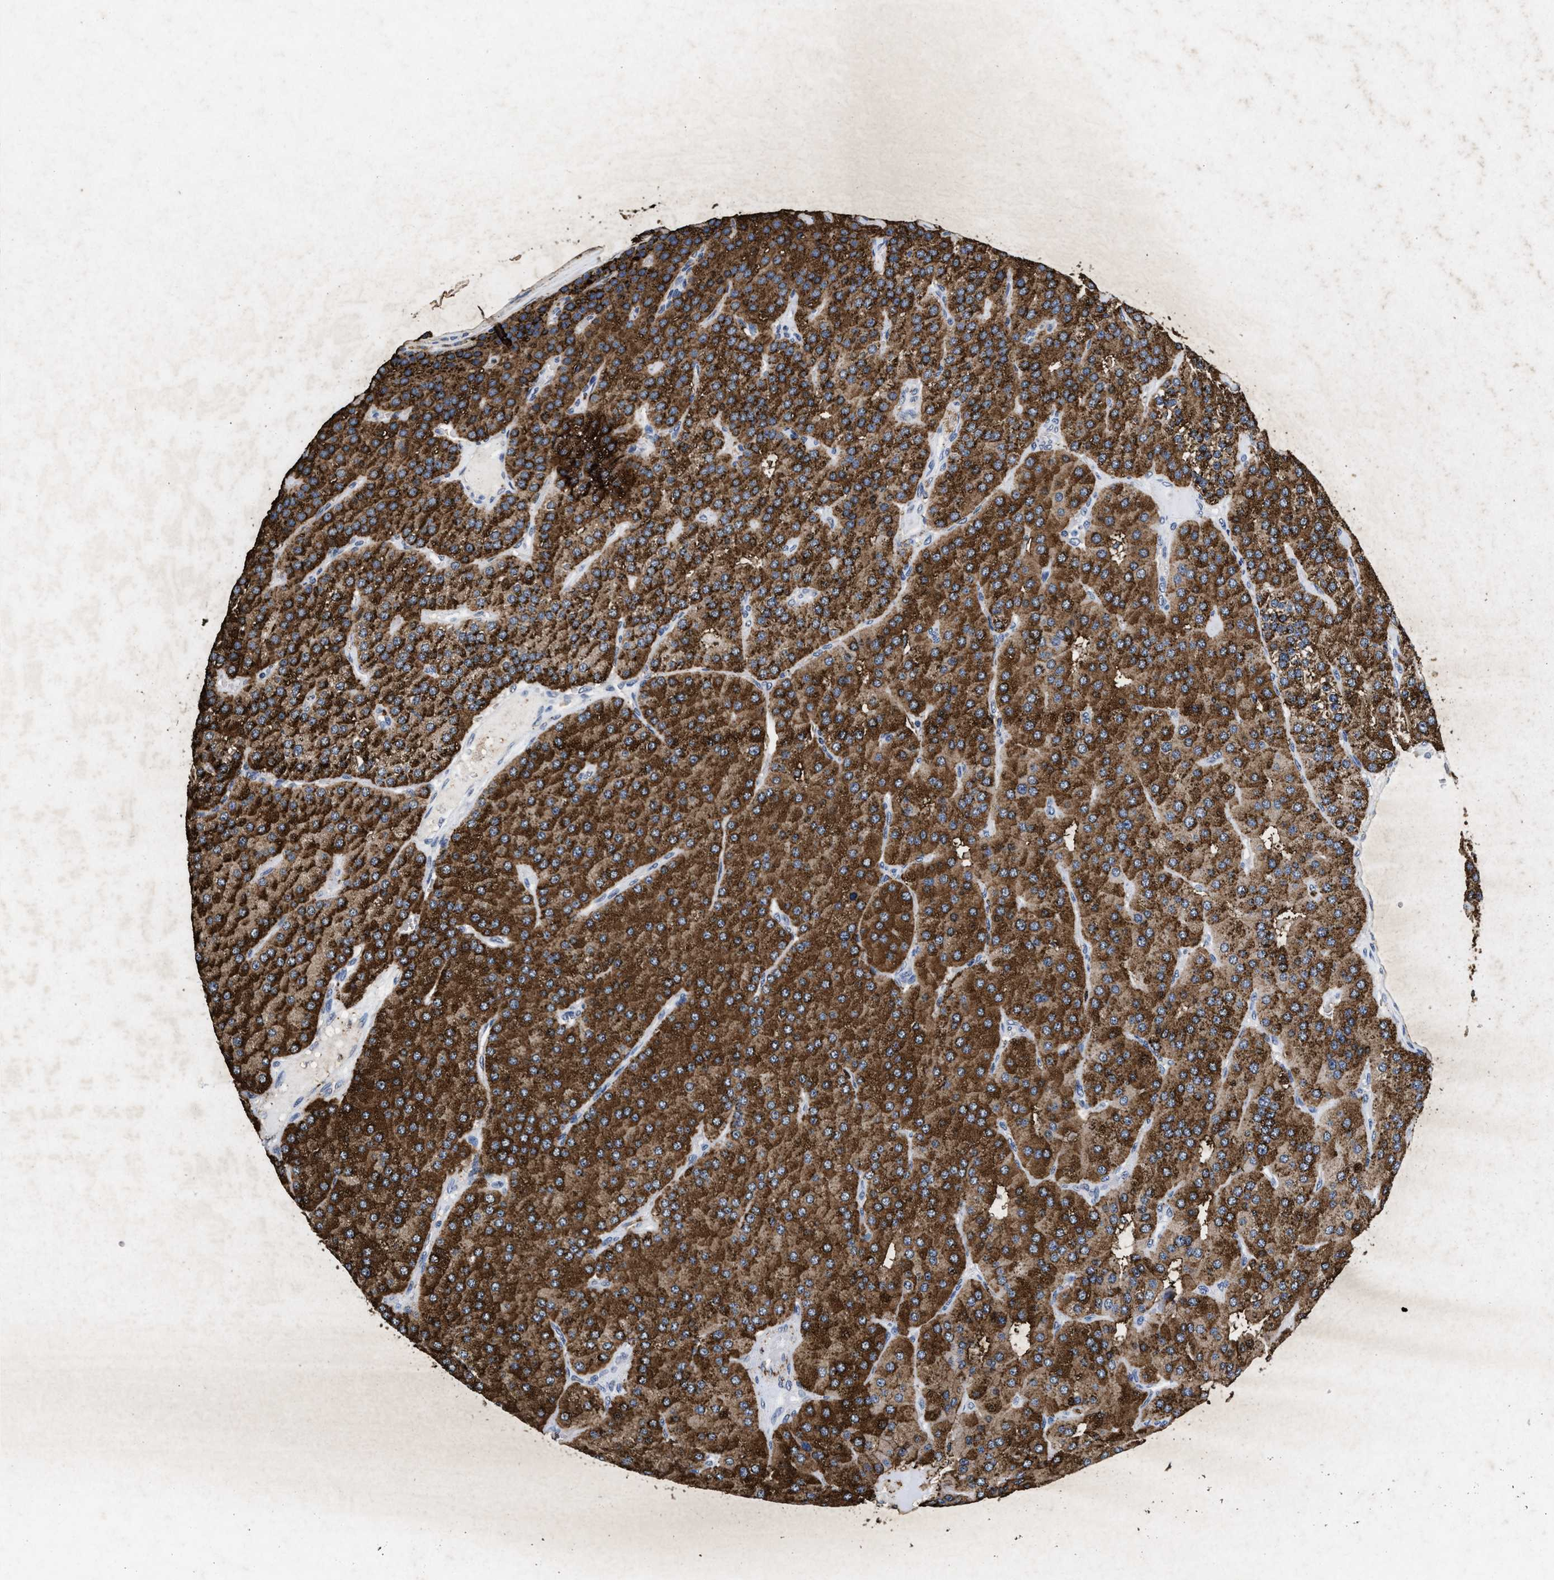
{"staining": {"intensity": "strong", "quantity": ">75%", "location": "cytoplasmic/membranous"}, "tissue": "parathyroid gland", "cell_type": "Glandular cells", "image_type": "normal", "snomed": [{"axis": "morphology", "description": "Normal tissue, NOS"}, {"axis": "morphology", "description": "Adenoma, NOS"}, {"axis": "topography", "description": "Parathyroid gland"}], "caption": "Parathyroid gland stained for a protein (brown) reveals strong cytoplasmic/membranous positive staining in about >75% of glandular cells.", "gene": "LTB4R2", "patient": {"sex": "female", "age": 86}}